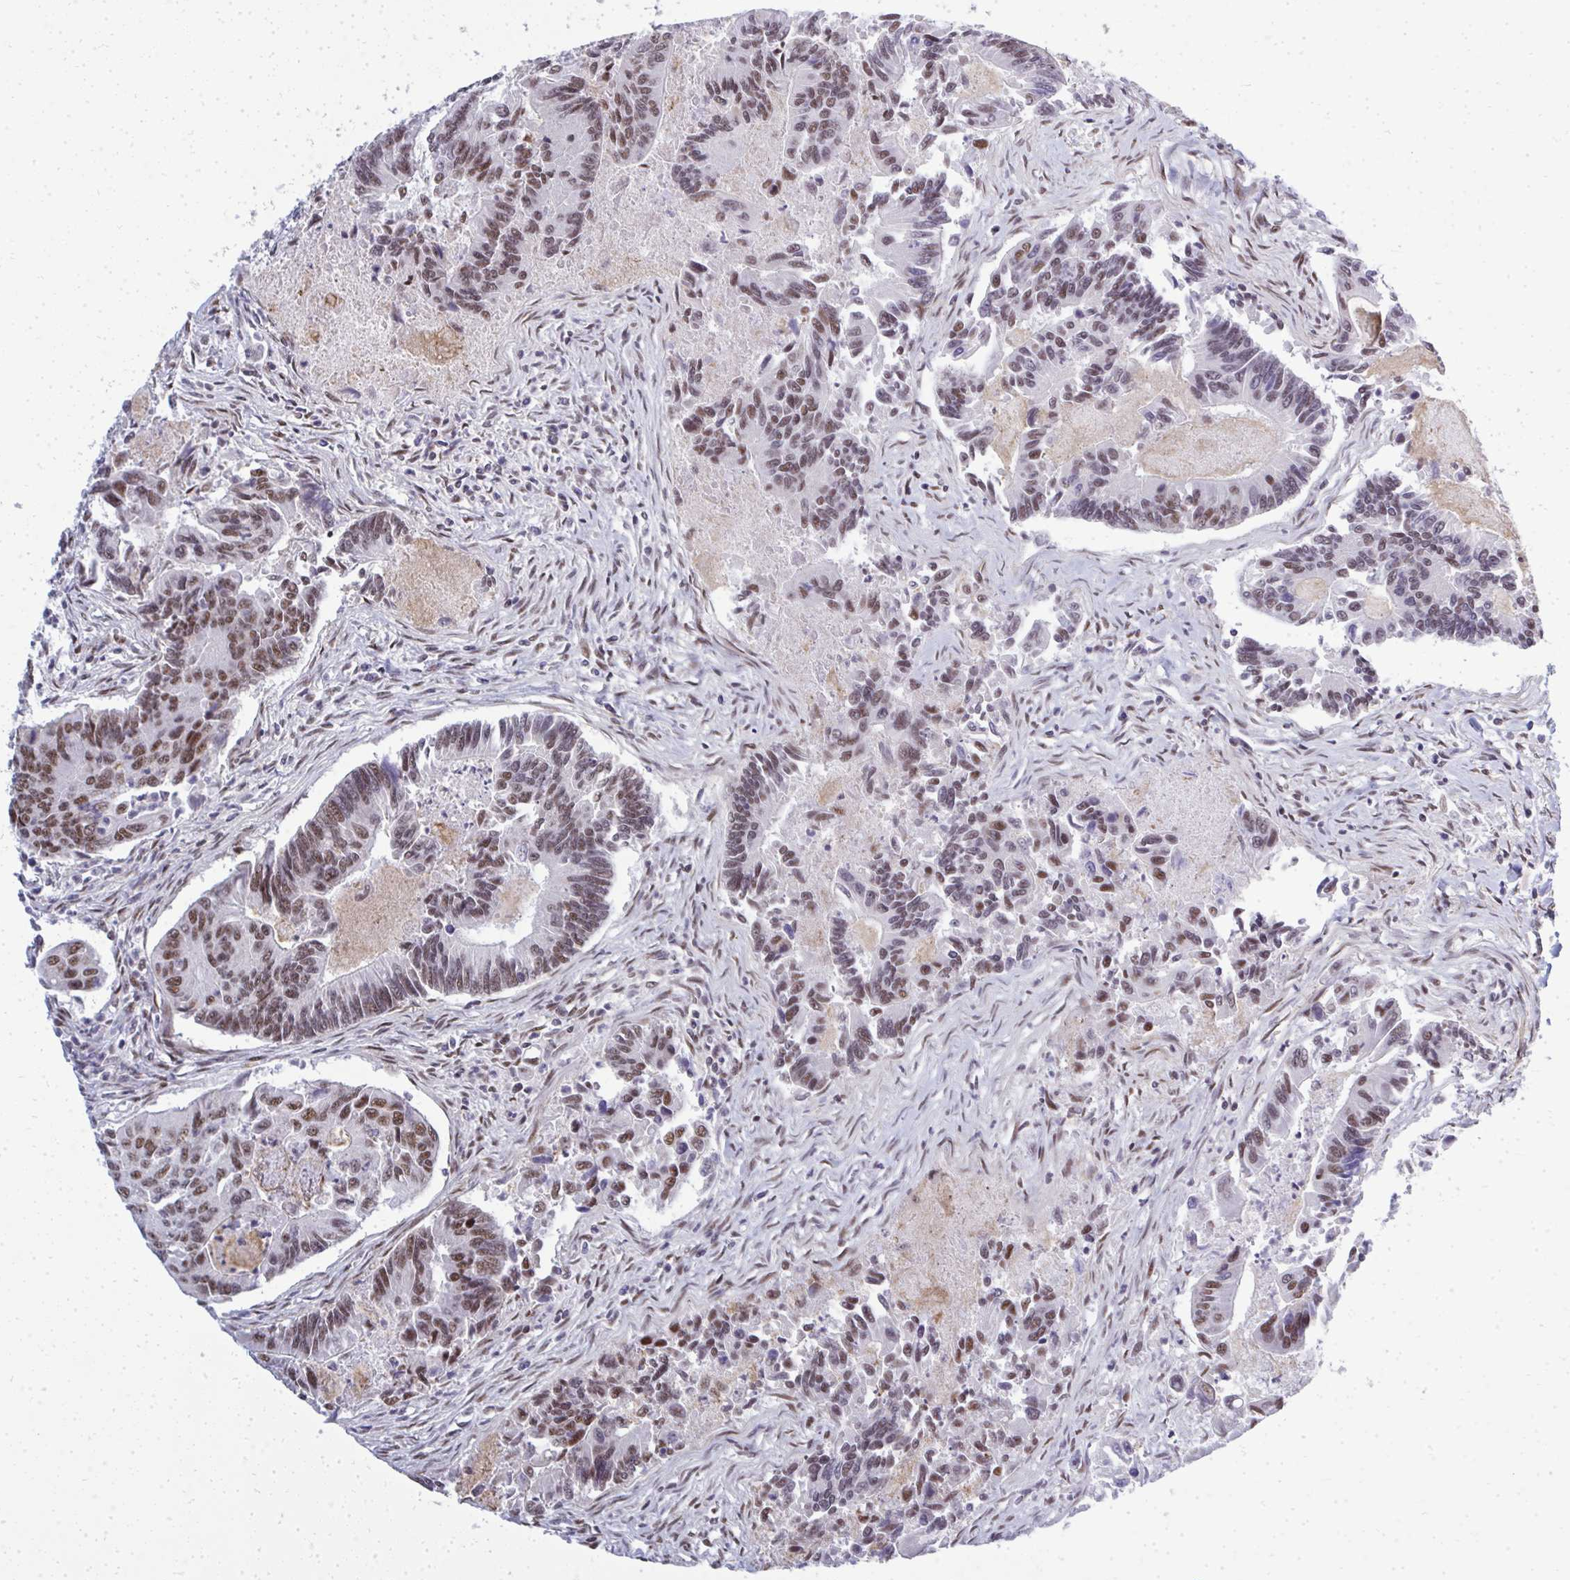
{"staining": {"intensity": "moderate", "quantity": ">75%", "location": "nuclear"}, "tissue": "colorectal cancer", "cell_type": "Tumor cells", "image_type": "cancer", "snomed": [{"axis": "morphology", "description": "Adenocarcinoma, NOS"}, {"axis": "topography", "description": "Colon"}], "caption": "Colorectal adenocarcinoma was stained to show a protein in brown. There is medium levels of moderate nuclear staining in about >75% of tumor cells.", "gene": "SIRT7", "patient": {"sex": "female", "age": 67}}